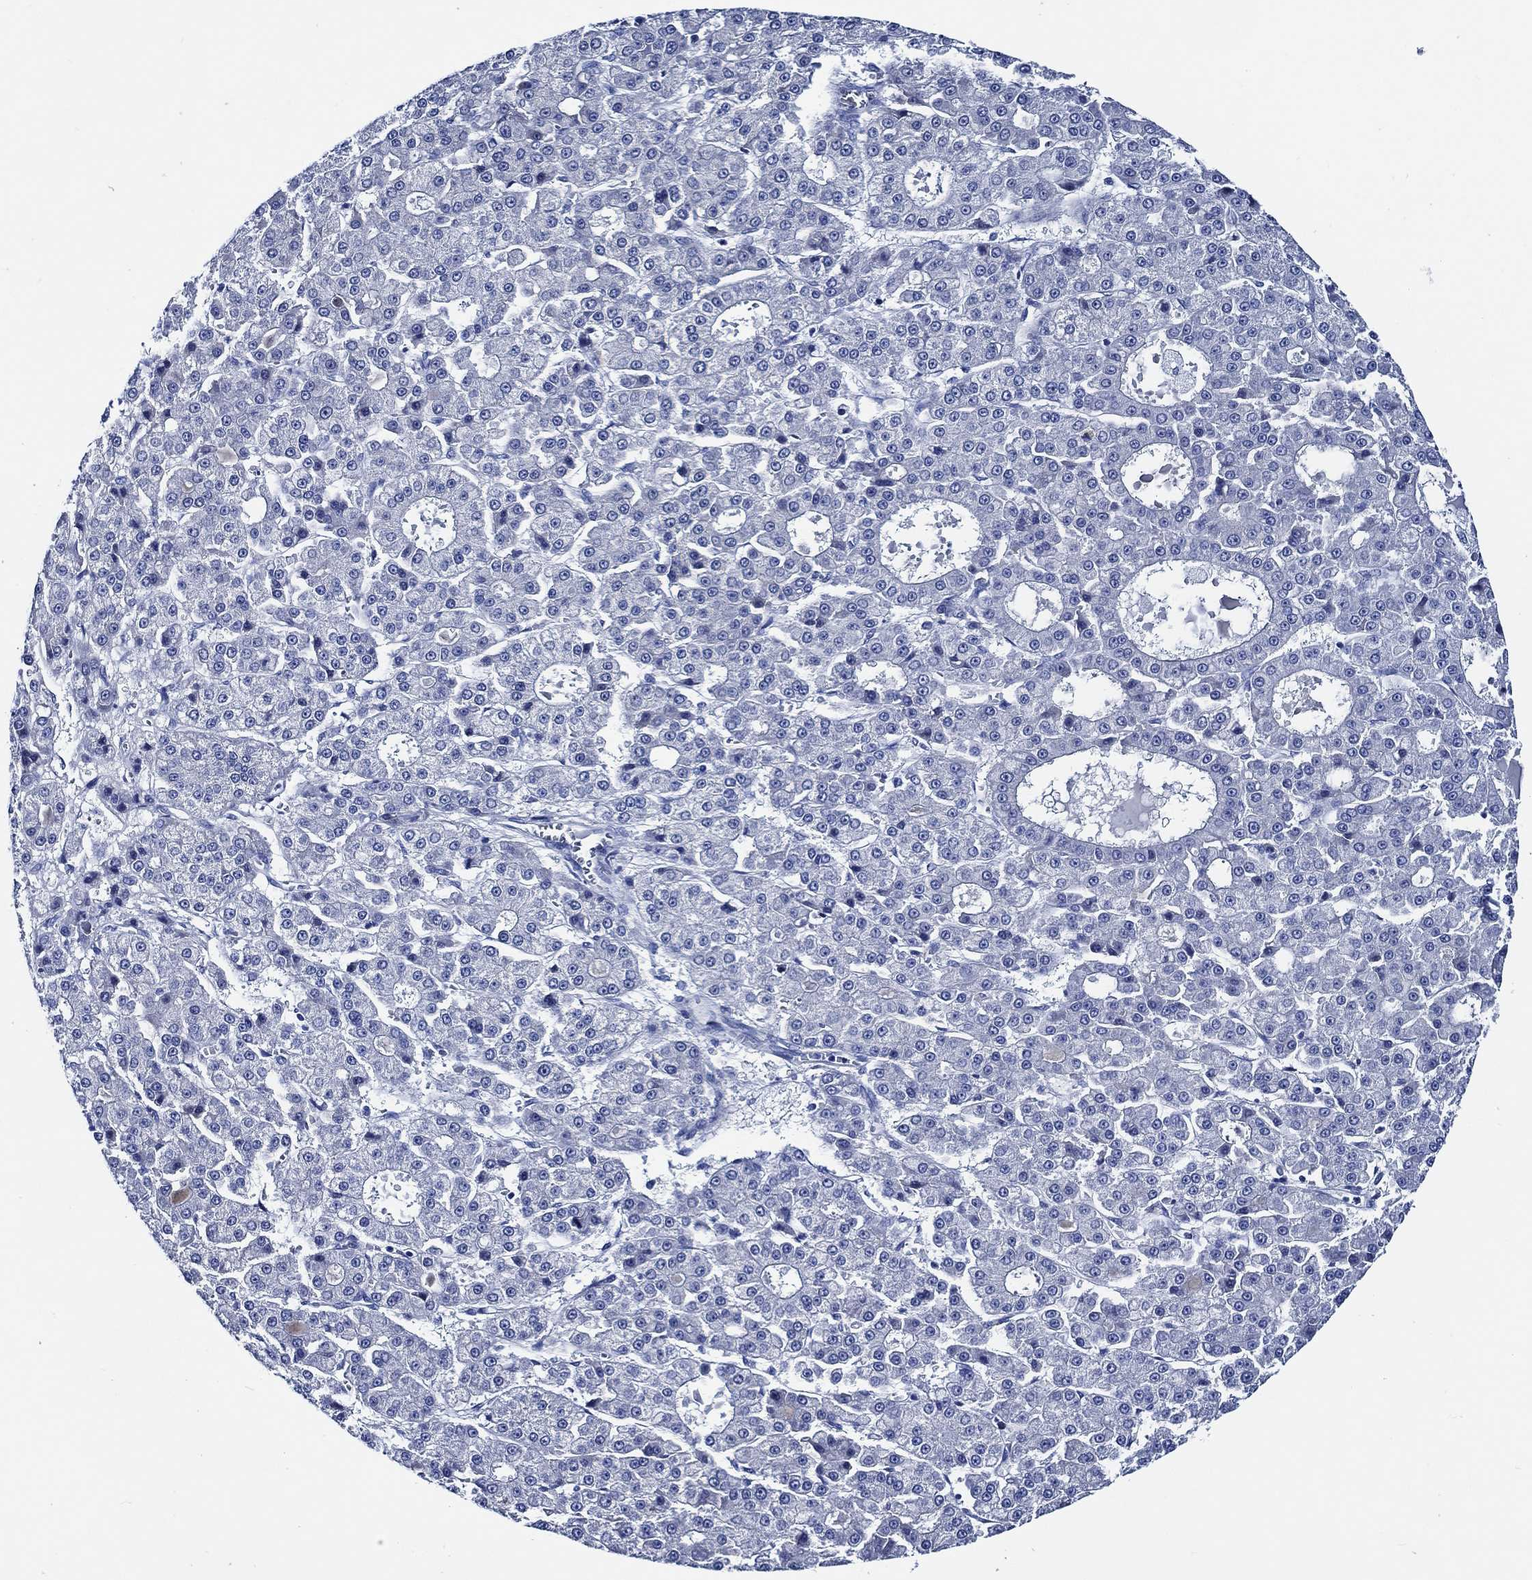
{"staining": {"intensity": "negative", "quantity": "none", "location": "none"}, "tissue": "liver cancer", "cell_type": "Tumor cells", "image_type": "cancer", "snomed": [{"axis": "morphology", "description": "Carcinoma, Hepatocellular, NOS"}, {"axis": "topography", "description": "Liver"}], "caption": "A high-resolution histopathology image shows immunohistochemistry staining of liver cancer, which demonstrates no significant staining in tumor cells.", "gene": "WDR62", "patient": {"sex": "male", "age": 70}}